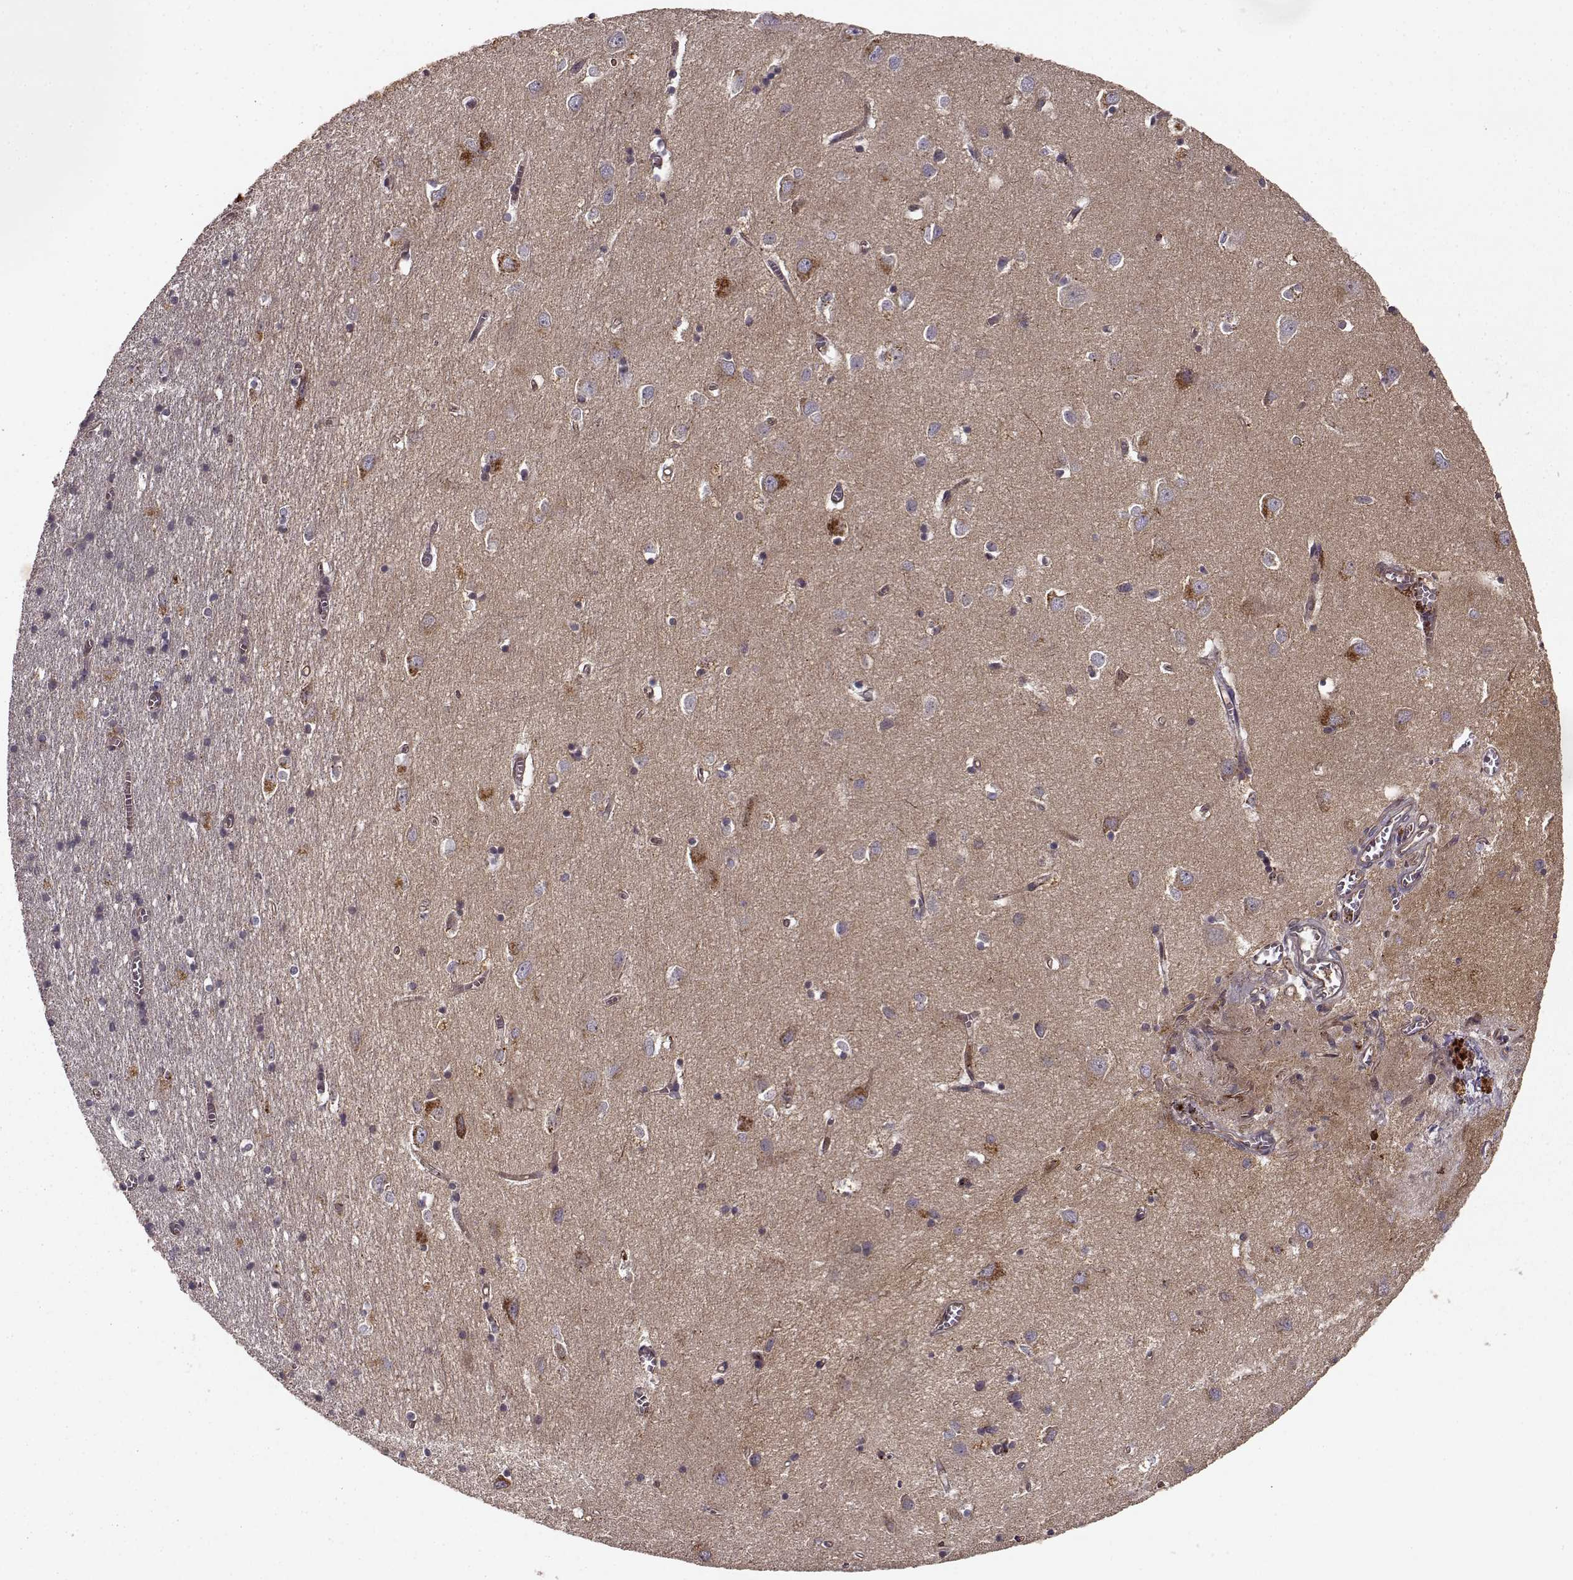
{"staining": {"intensity": "negative", "quantity": "none", "location": "none"}, "tissue": "cerebral cortex", "cell_type": "Endothelial cells", "image_type": "normal", "snomed": [{"axis": "morphology", "description": "Normal tissue, NOS"}, {"axis": "topography", "description": "Cerebral cortex"}], "caption": "Immunohistochemistry of normal human cerebral cortex exhibits no positivity in endothelial cells.", "gene": "IFRD2", "patient": {"sex": "male", "age": 70}}